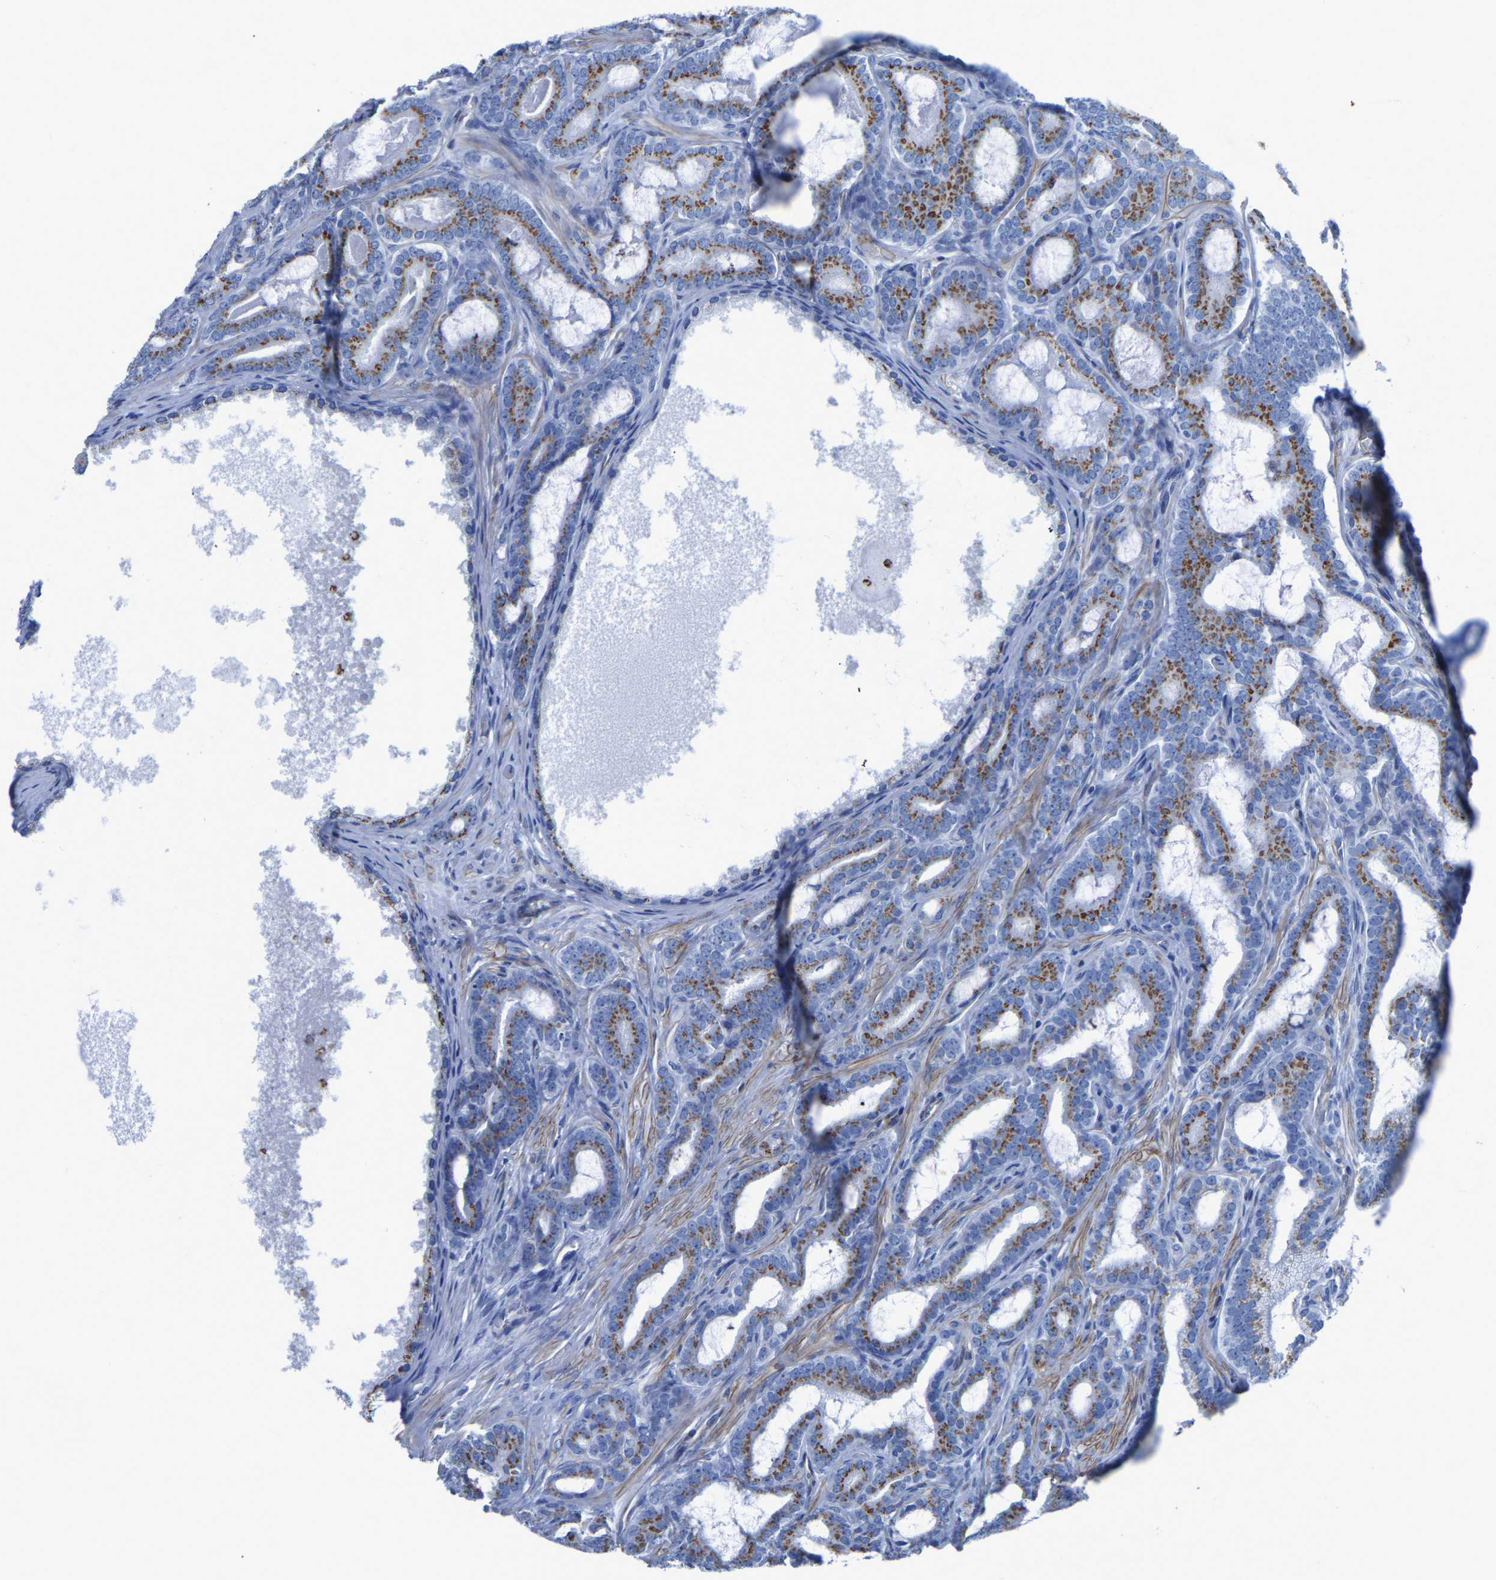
{"staining": {"intensity": "moderate", "quantity": ">75%", "location": "cytoplasmic/membranous"}, "tissue": "prostate cancer", "cell_type": "Tumor cells", "image_type": "cancer", "snomed": [{"axis": "morphology", "description": "Adenocarcinoma, High grade"}, {"axis": "topography", "description": "Prostate"}], "caption": "Human prostate cancer stained with a brown dye exhibits moderate cytoplasmic/membranous positive positivity in about >75% of tumor cells.", "gene": "SLC45A3", "patient": {"sex": "male", "age": 60}}